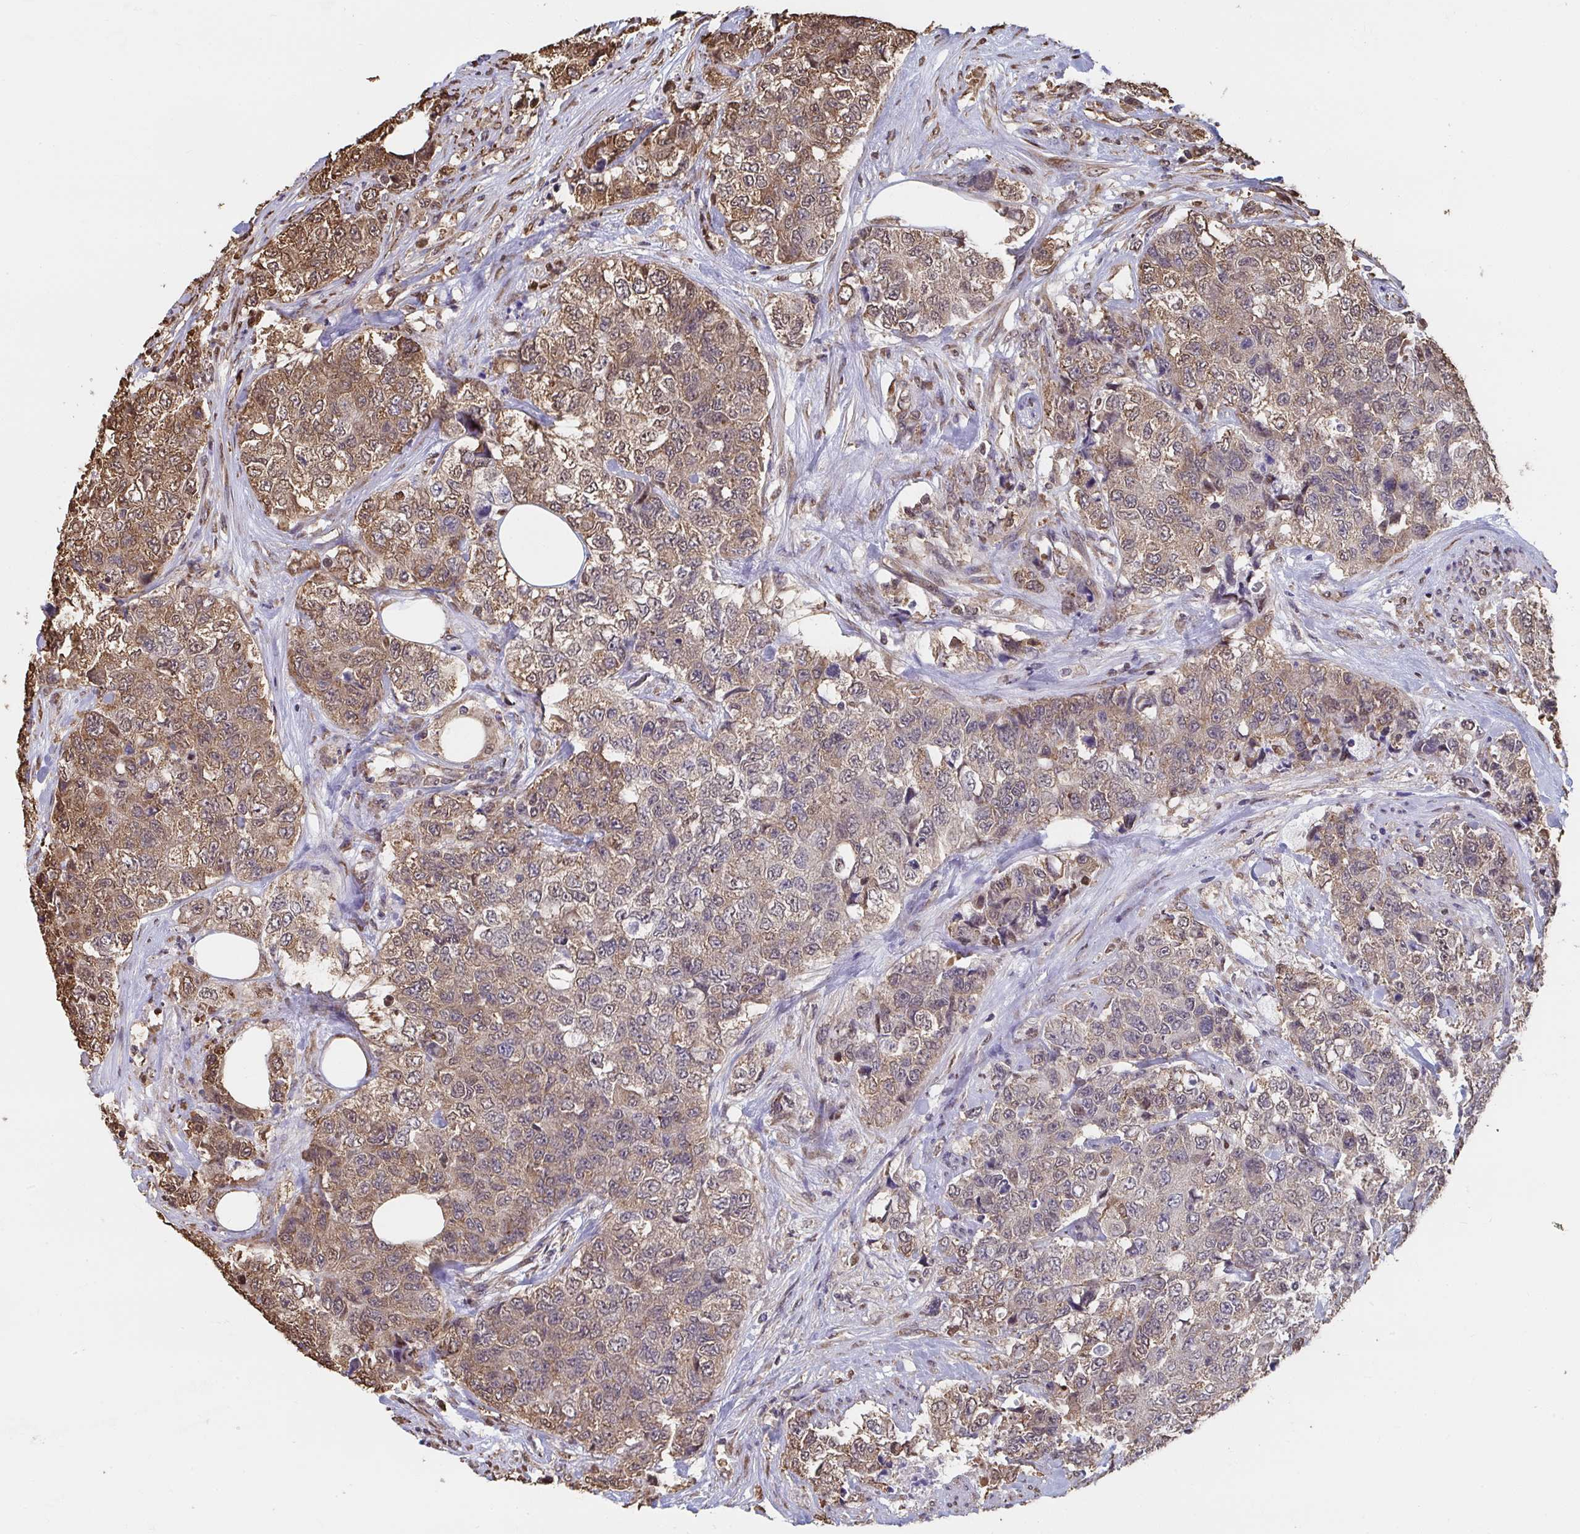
{"staining": {"intensity": "moderate", "quantity": ">75%", "location": "cytoplasmic/membranous,nuclear"}, "tissue": "urothelial cancer", "cell_type": "Tumor cells", "image_type": "cancer", "snomed": [{"axis": "morphology", "description": "Urothelial carcinoma, High grade"}, {"axis": "topography", "description": "Urinary bladder"}], "caption": "Moderate cytoplasmic/membranous and nuclear positivity is appreciated in approximately >75% of tumor cells in urothelial cancer. The staining was performed using DAB to visualize the protein expression in brown, while the nuclei were stained in blue with hematoxylin (Magnification: 20x).", "gene": "SYNCRIP", "patient": {"sex": "female", "age": 78}}